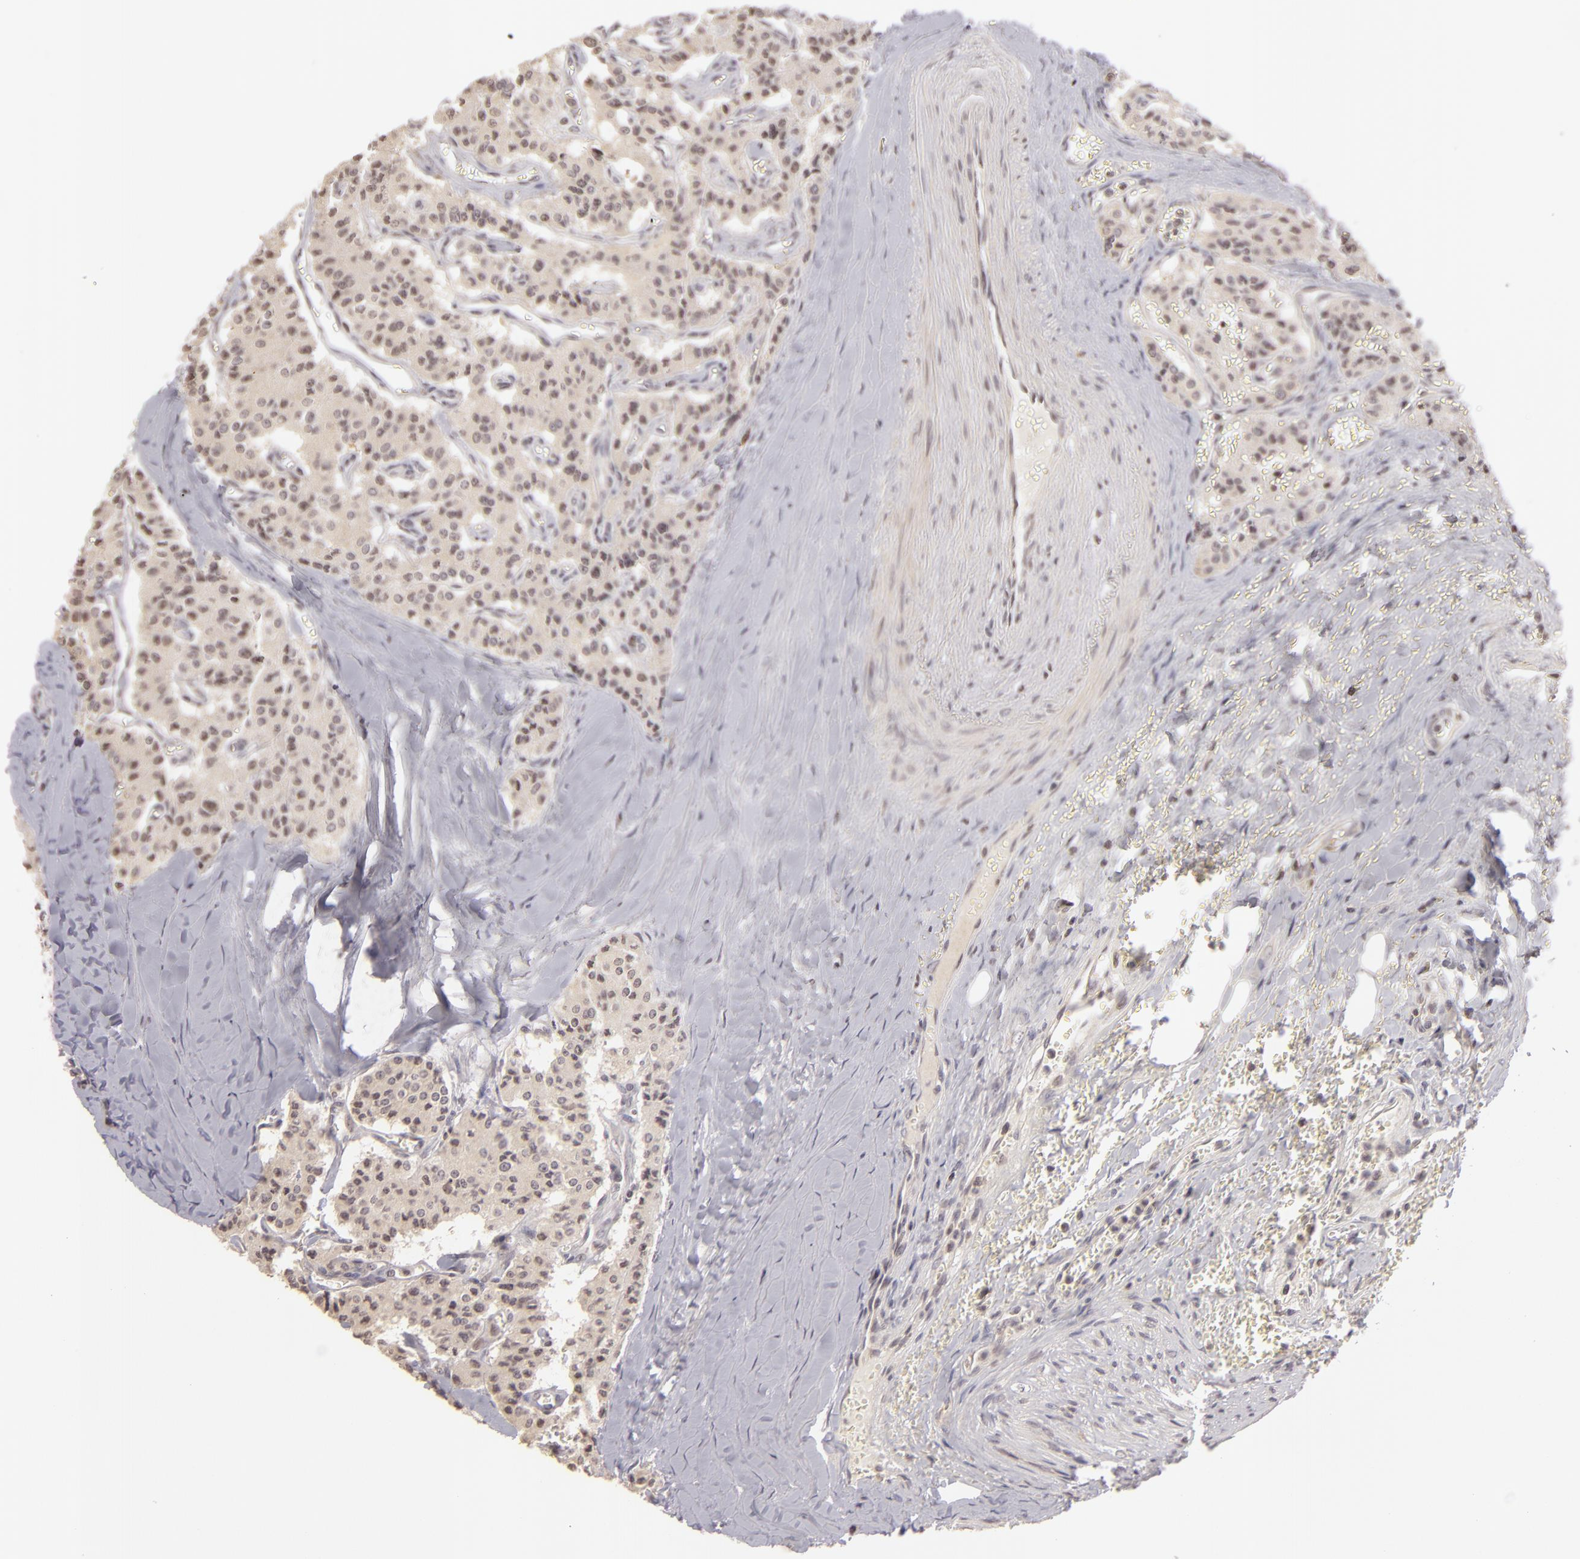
{"staining": {"intensity": "negative", "quantity": "none", "location": "none"}, "tissue": "carcinoid", "cell_type": "Tumor cells", "image_type": "cancer", "snomed": [{"axis": "morphology", "description": "Carcinoid, malignant, NOS"}, {"axis": "topography", "description": "Bronchus"}], "caption": "The micrograph shows no staining of tumor cells in carcinoid.", "gene": "AKAP6", "patient": {"sex": "male", "age": 55}}